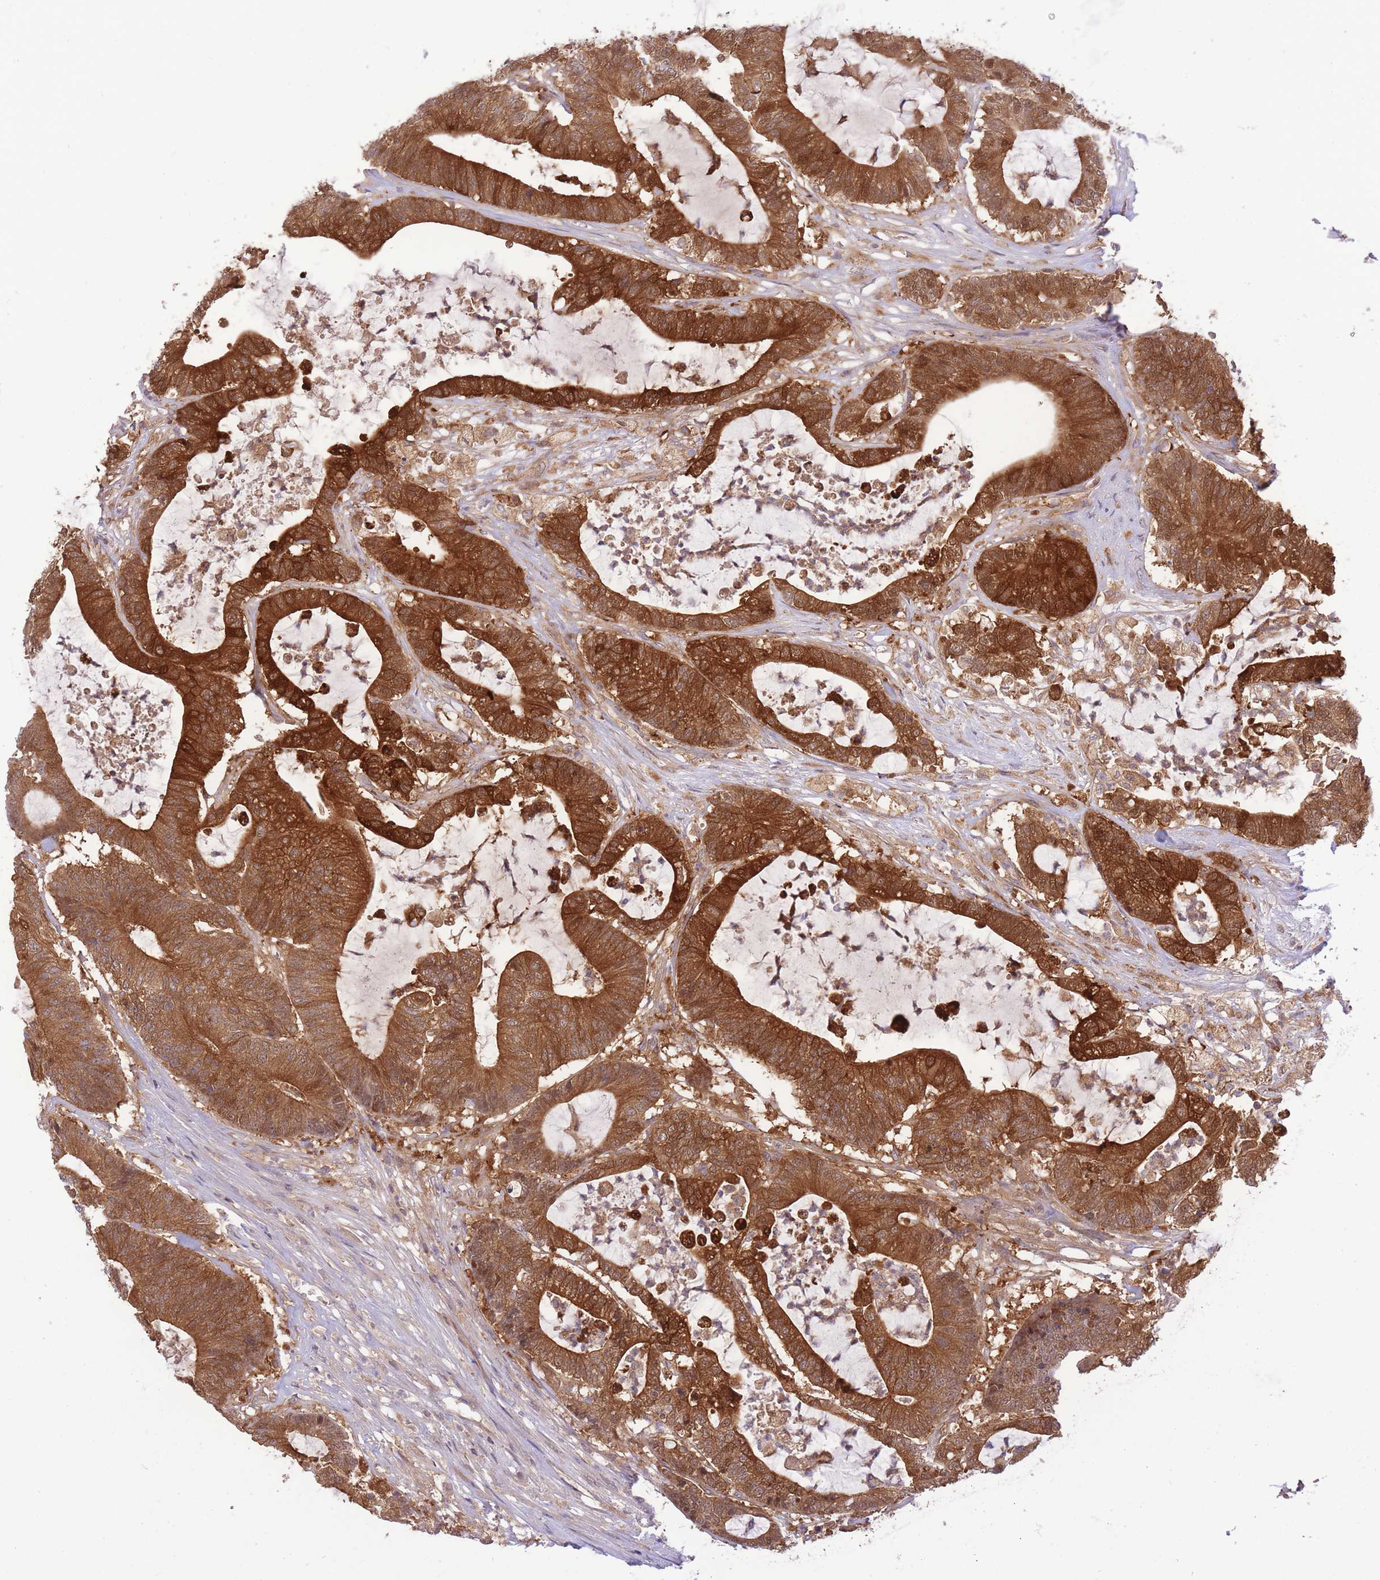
{"staining": {"intensity": "strong", "quantity": ">75%", "location": "cytoplasmic/membranous"}, "tissue": "colorectal cancer", "cell_type": "Tumor cells", "image_type": "cancer", "snomed": [{"axis": "morphology", "description": "Adenocarcinoma, NOS"}, {"axis": "topography", "description": "Colon"}], "caption": "Colorectal cancer stained with a brown dye displays strong cytoplasmic/membranous positive staining in approximately >75% of tumor cells.", "gene": "PREP", "patient": {"sex": "female", "age": 84}}